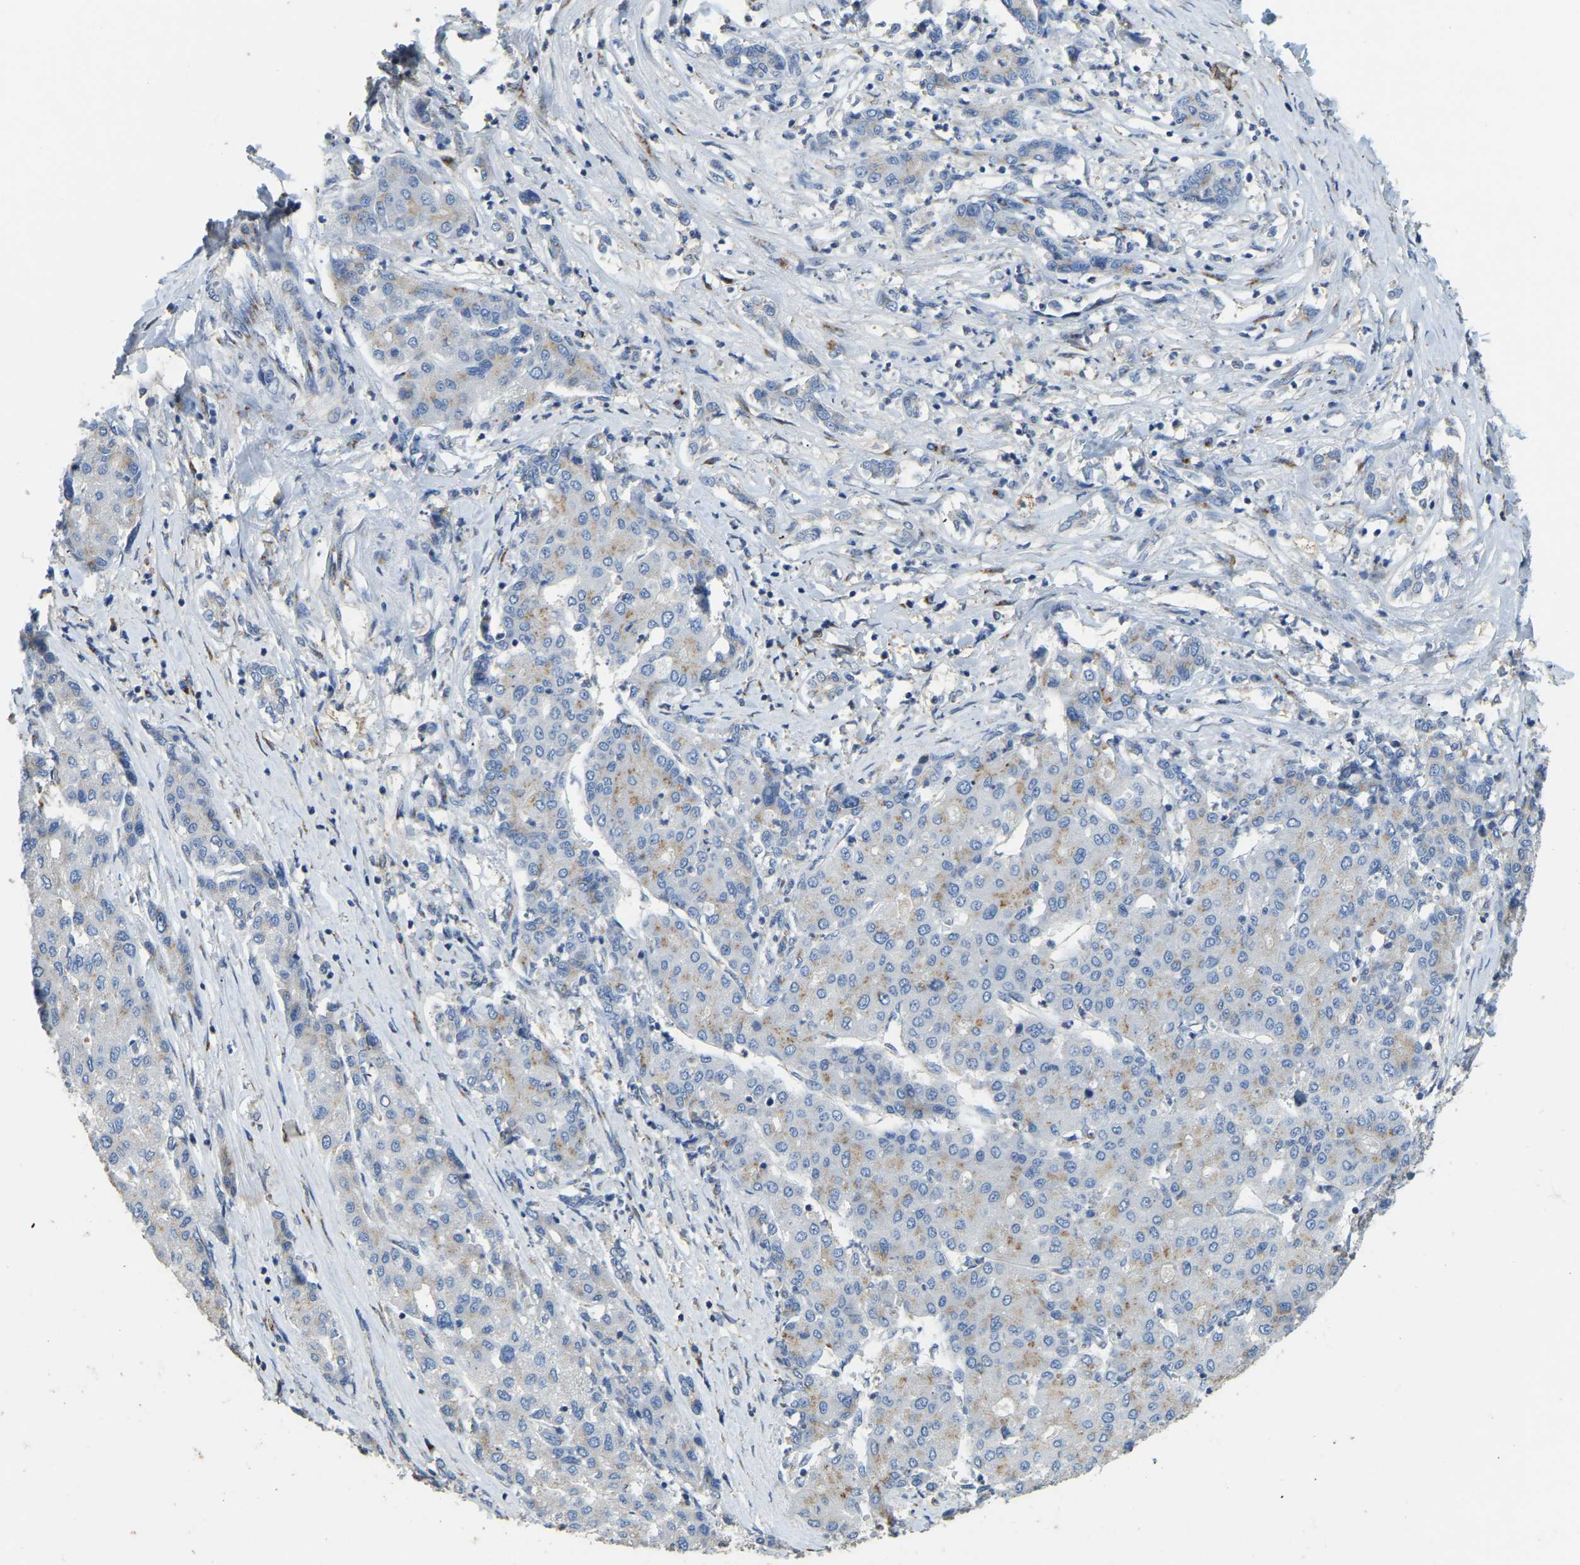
{"staining": {"intensity": "weak", "quantity": "25%-75%", "location": "cytoplasmic/membranous"}, "tissue": "liver cancer", "cell_type": "Tumor cells", "image_type": "cancer", "snomed": [{"axis": "morphology", "description": "Carcinoma, Hepatocellular, NOS"}, {"axis": "topography", "description": "Liver"}], "caption": "The histopathology image reveals staining of liver cancer, revealing weak cytoplasmic/membranous protein expression (brown color) within tumor cells.", "gene": "FAM174A", "patient": {"sex": "male", "age": 65}}